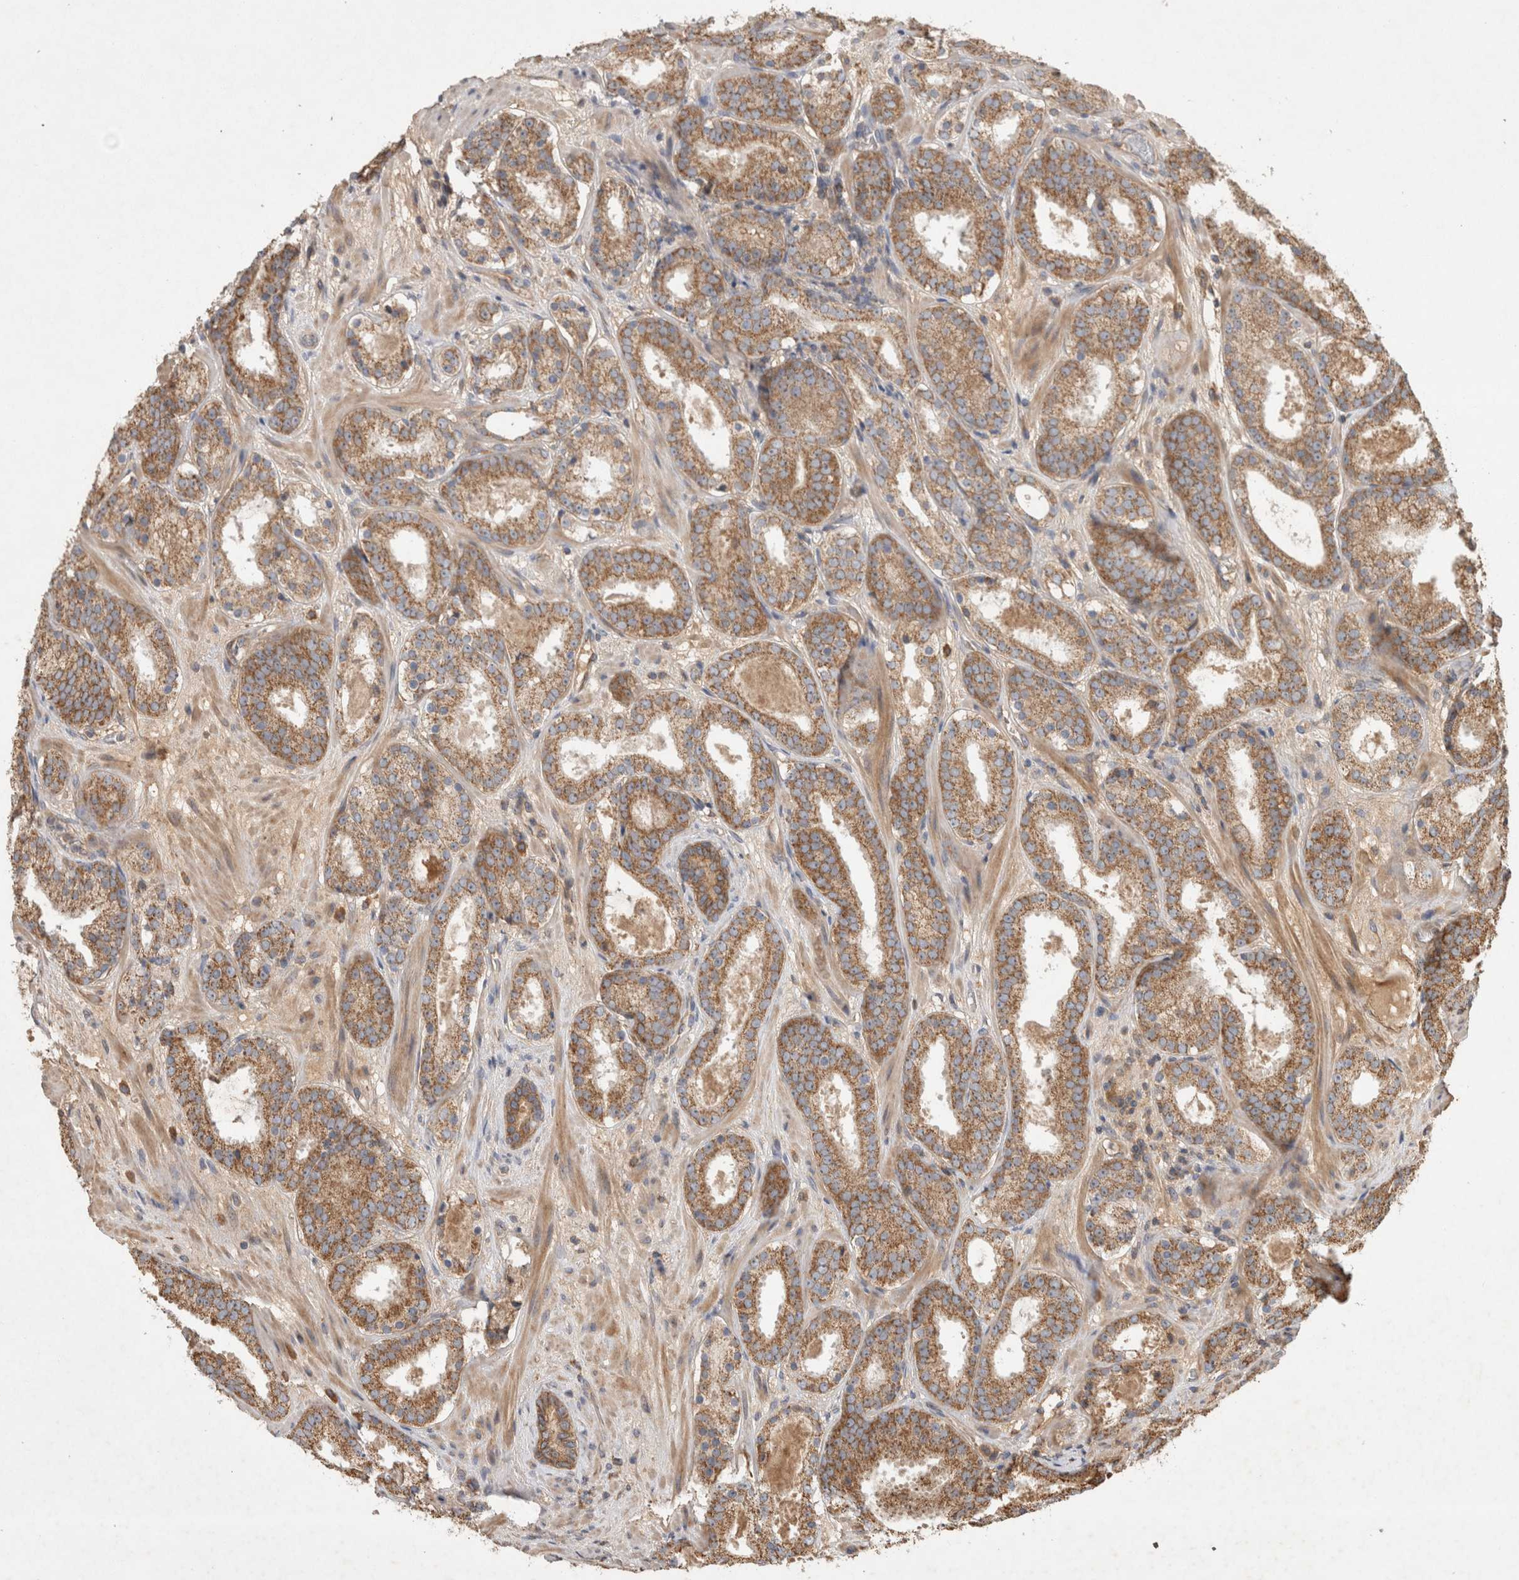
{"staining": {"intensity": "moderate", "quantity": ">75%", "location": "cytoplasmic/membranous"}, "tissue": "prostate cancer", "cell_type": "Tumor cells", "image_type": "cancer", "snomed": [{"axis": "morphology", "description": "Adenocarcinoma, Low grade"}, {"axis": "topography", "description": "Prostate"}], "caption": "High-magnification brightfield microscopy of adenocarcinoma (low-grade) (prostate) stained with DAB (brown) and counterstained with hematoxylin (blue). tumor cells exhibit moderate cytoplasmic/membranous positivity is appreciated in approximately>75% of cells. The staining was performed using DAB (3,3'-diaminobenzidine) to visualize the protein expression in brown, while the nuclei were stained in blue with hematoxylin (Magnification: 20x).", "gene": "SERAC1", "patient": {"sex": "male", "age": 69}}